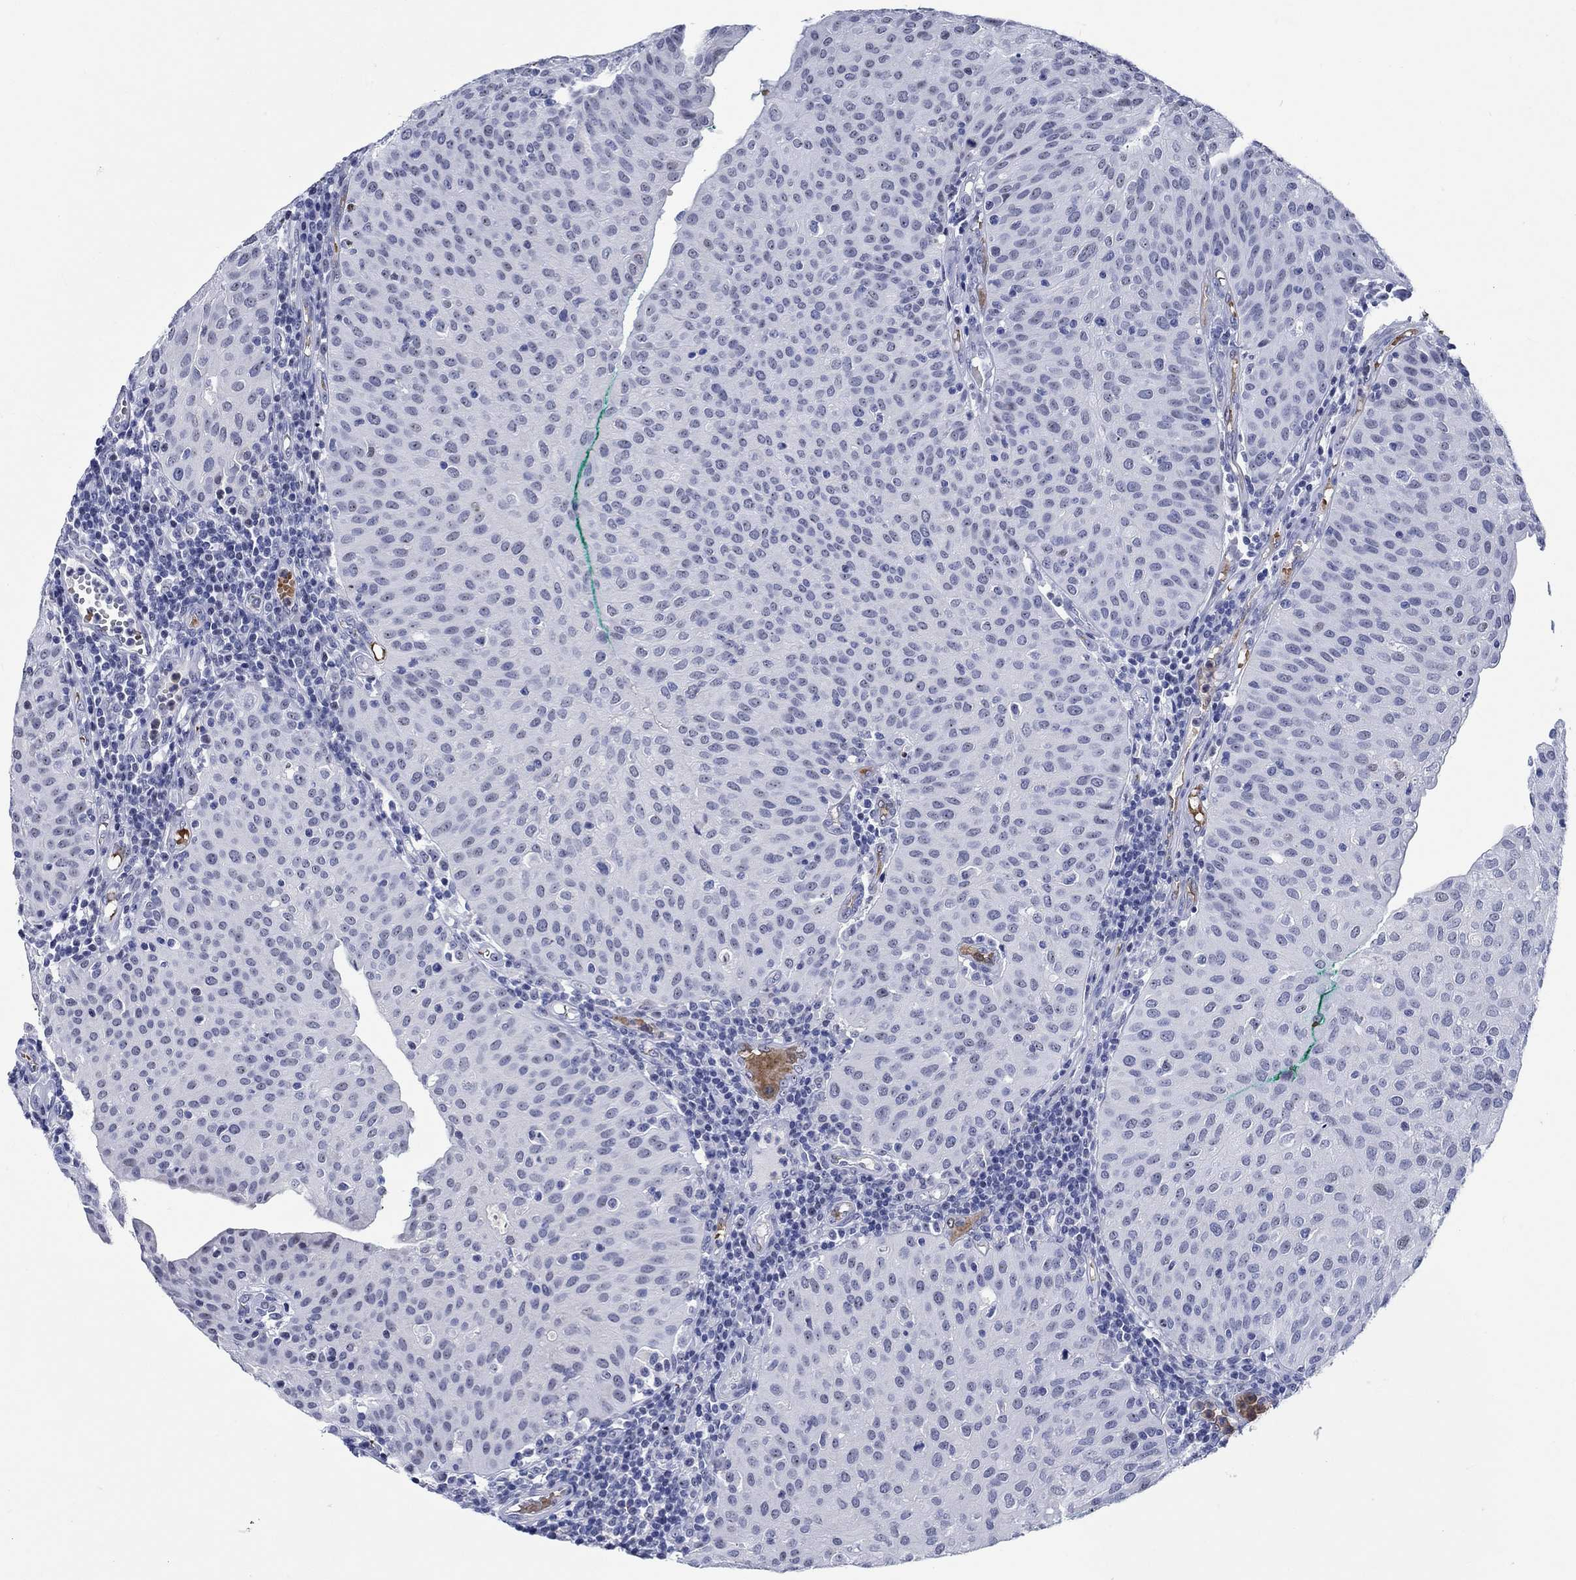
{"staining": {"intensity": "weak", "quantity": "<25%", "location": "nuclear"}, "tissue": "urothelial cancer", "cell_type": "Tumor cells", "image_type": "cancer", "snomed": [{"axis": "morphology", "description": "Urothelial carcinoma, Low grade"}, {"axis": "topography", "description": "Urinary bladder"}], "caption": "This is a image of immunohistochemistry staining of urothelial carcinoma (low-grade), which shows no staining in tumor cells.", "gene": "ZNF446", "patient": {"sex": "male", "age": 54}}